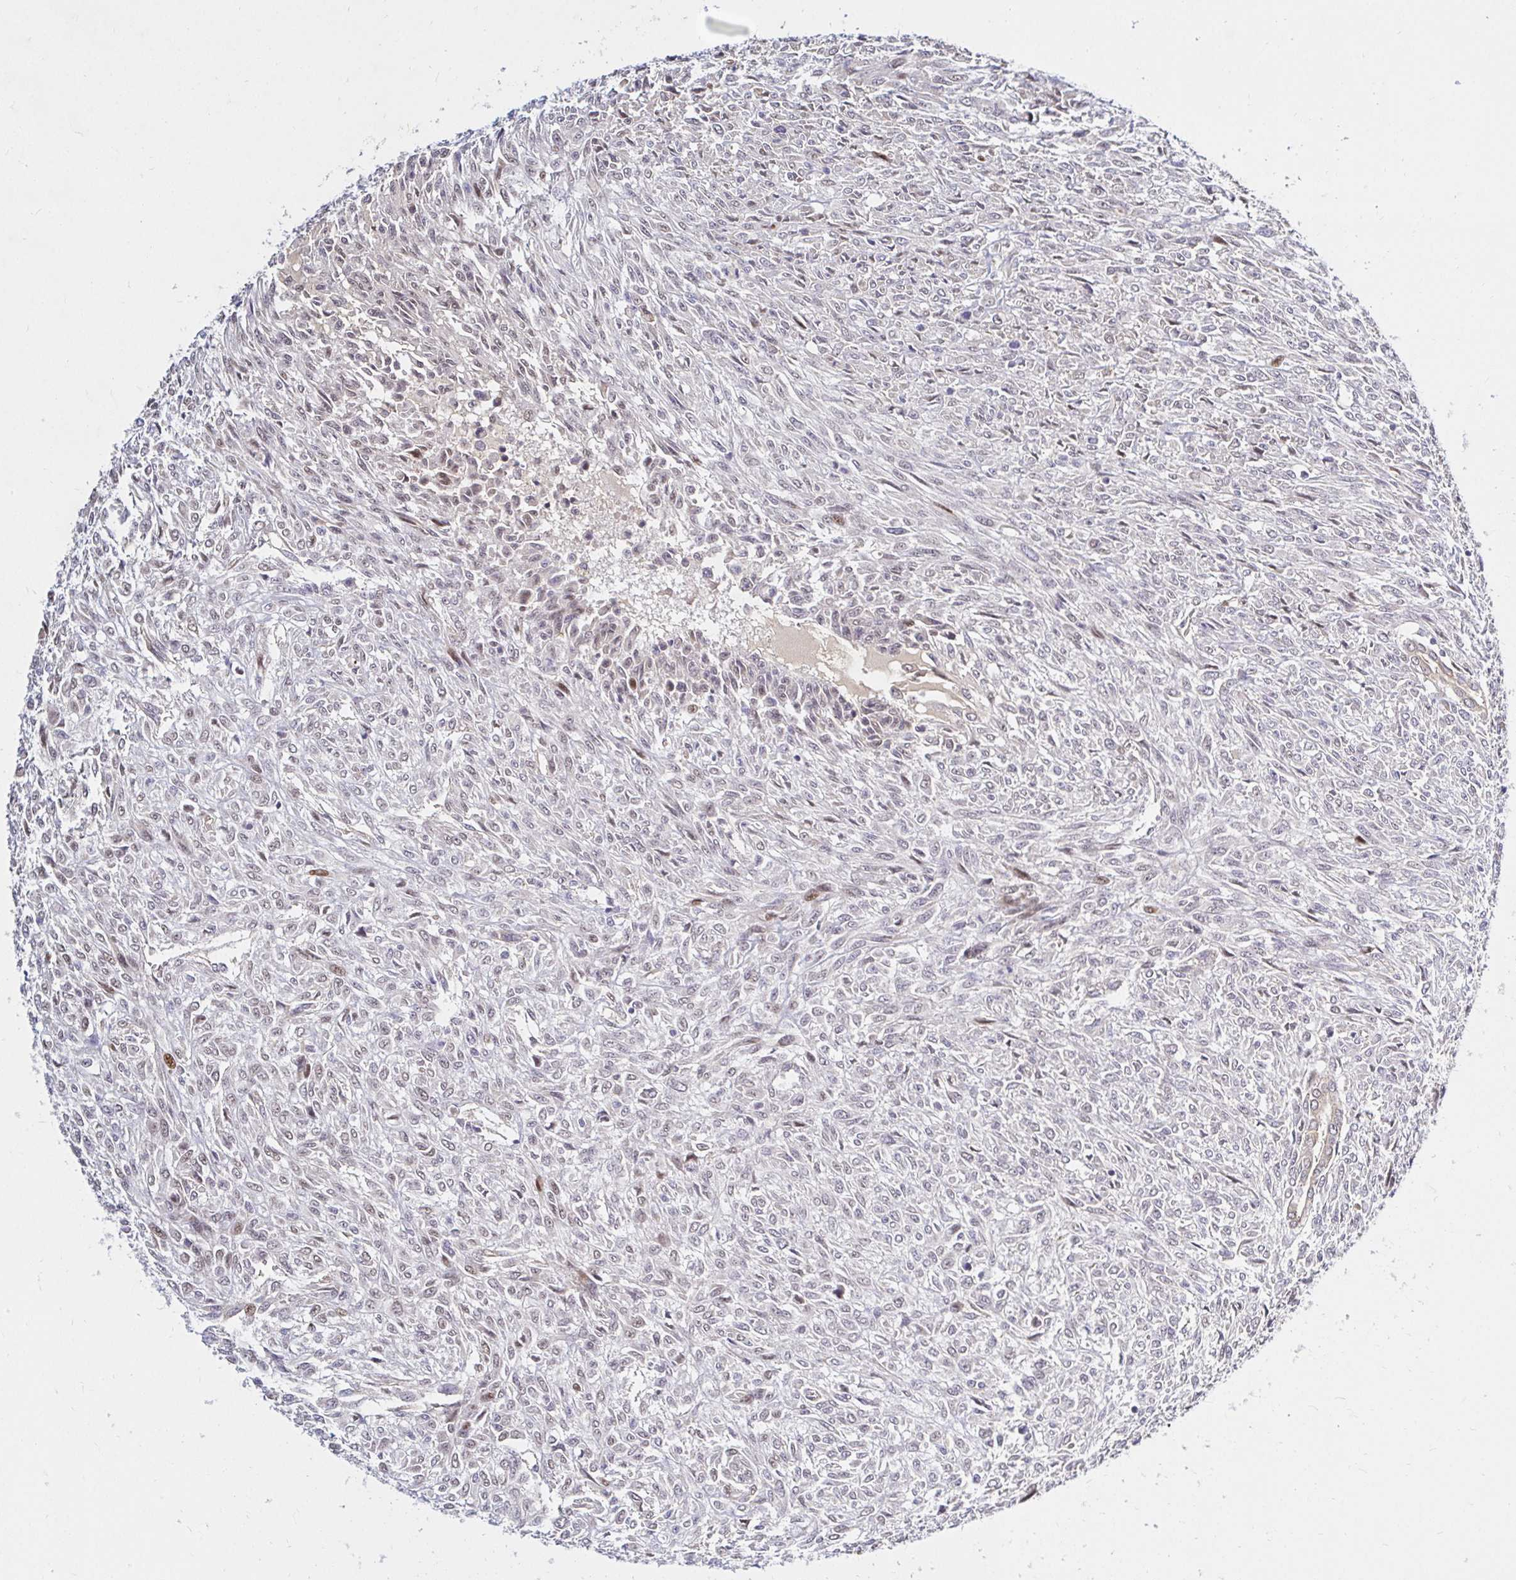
{"staining": {"intensity": "weak", "quantity": "<25%", "location": "nuclear"}, "tissue": "renal cancer", "cell_type": "Tumor cells", "image_type": "cancer", "snomed": [{"axis": "morphology", "description": "Adenocarcinoma, NOS"}, {"axis": "topography", "description": "Kidney"}], "caption": "The photomicrograph demonstrates no significant staining in tumor cells of renal cancer (adenocarcinoma).", "gene": "ARHGEF37", "patient": {"sex": "male", "age": 58}}